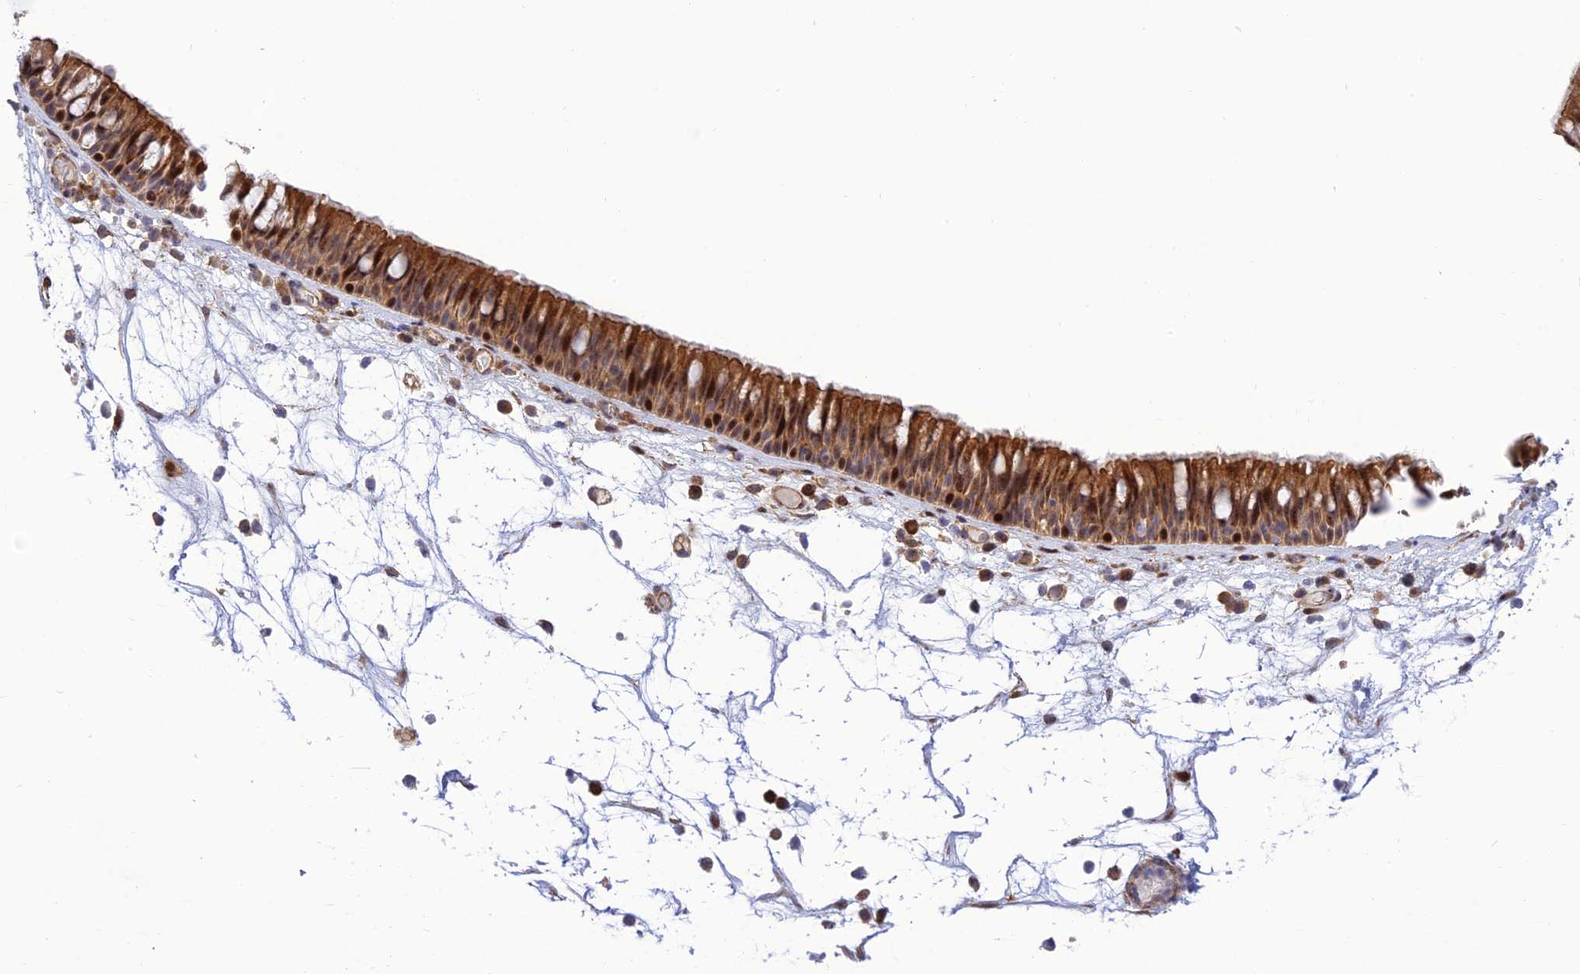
{"staining": {"intensity": "moderate", "quantity": ">75%", "location": "cytoplasmic/membranous,nuclear"}, "tissue": "nasopharynx", "cell_type": "Respiratory epithelial cells", "image_type": "normal", "snomed": [{"axis": "morphology", "description": "Normal tissue, NOS"}, {"axis": "morphology", "description": "Inflammation, NOS"}, {"axis": "morphology", "description": "Malignant melanoma, Metastatic site"}, {"axis": "topography", "description": "Nasopharynx"}], "caption": "An image showing moderate cytoplasmic/membranous,nuclear positivity in approximately >75% of respiratory epithelial cells in unremarkable nasopharynx, as visualized by brown immunohistochemical staining.", "gene": "ZNF584", "patient": {"sex": "male", "age": 70}}